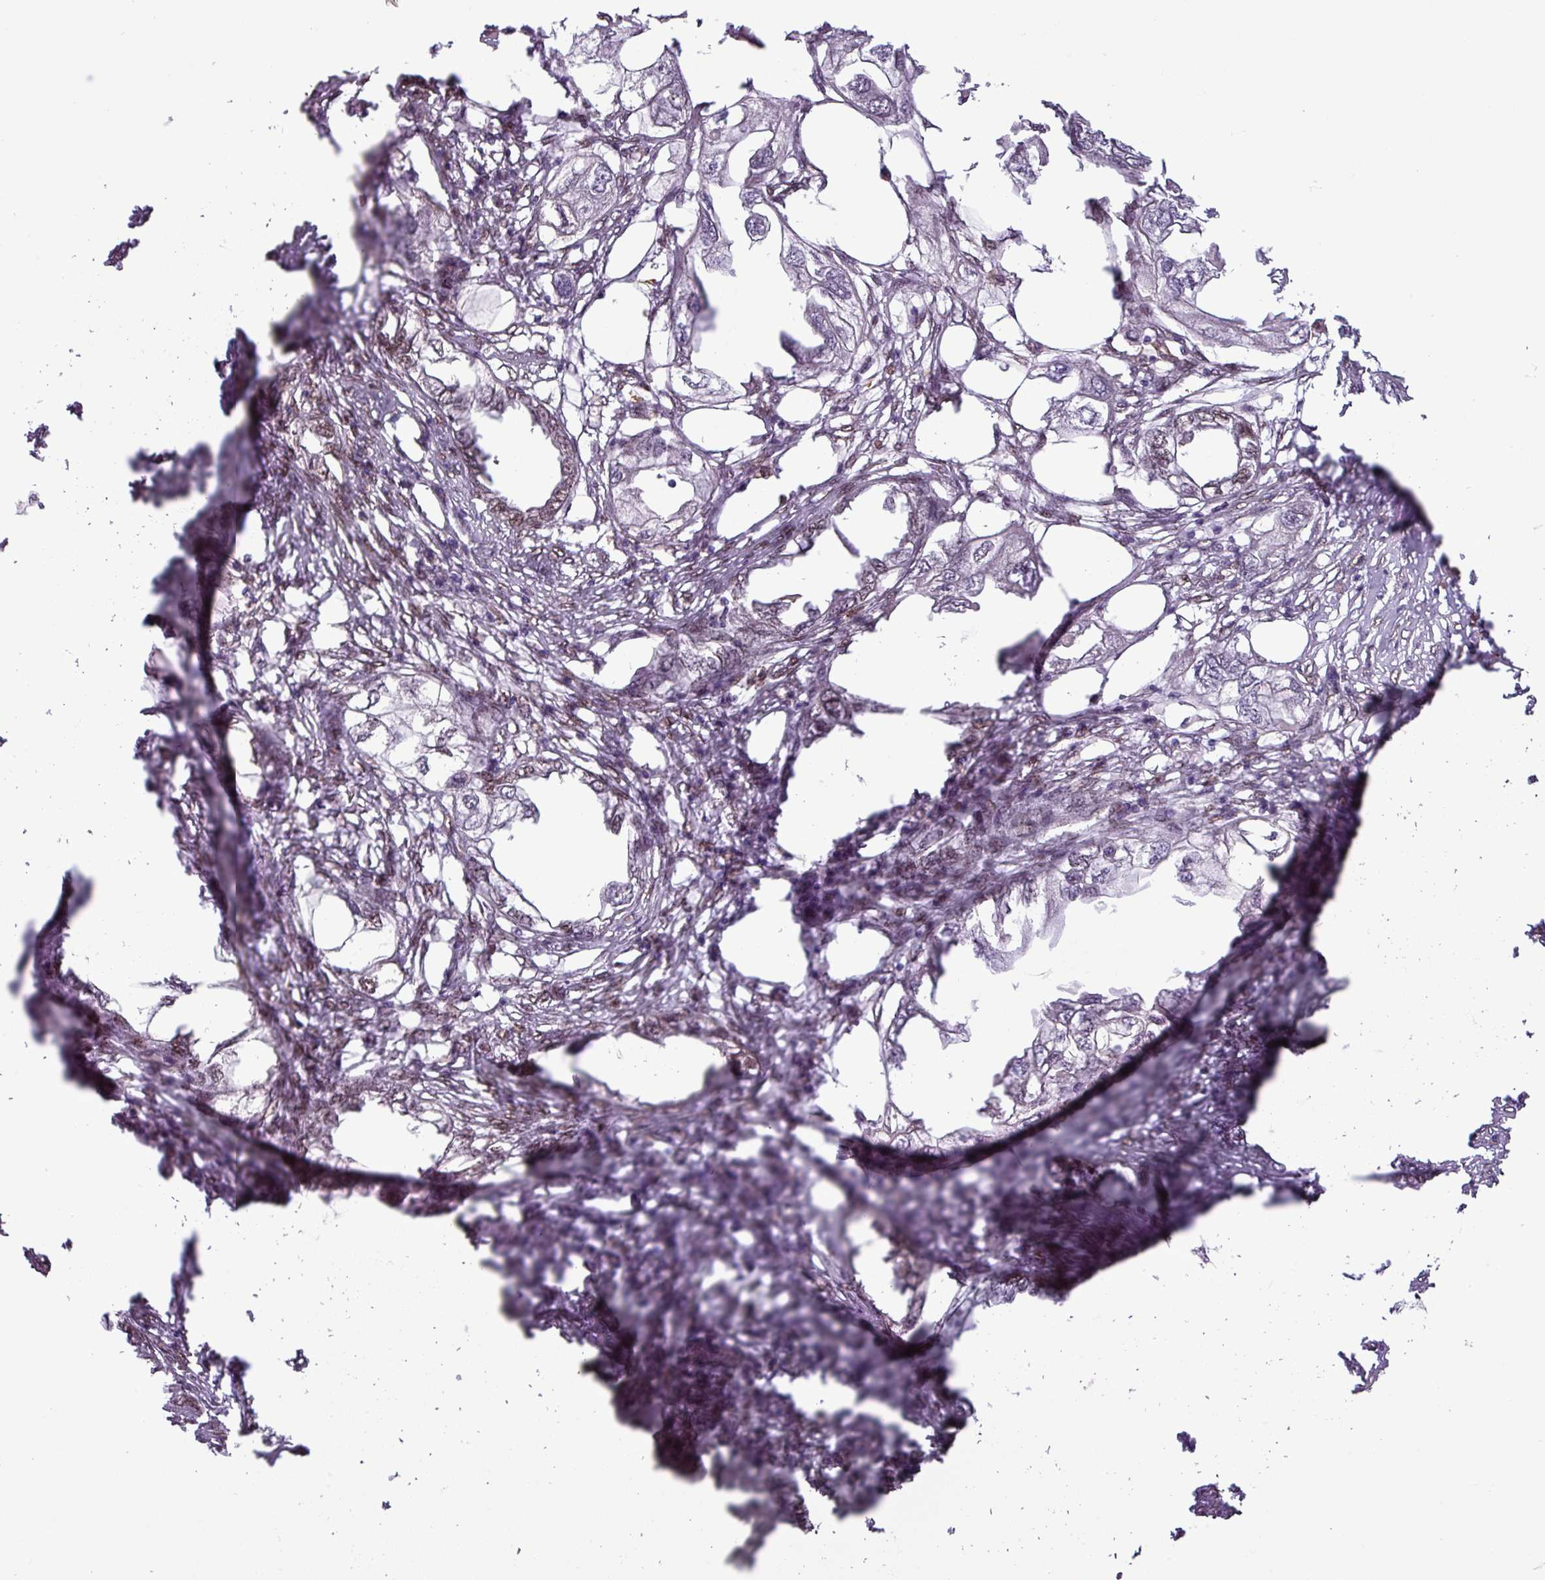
{"staining": {"intensity": "weak", "quantity": "25%-75%", "location": "nuclear"}, "tissue": "endometrial cancer", "cell_type": "Tumor cells", "image_type": "cancer", "snomed": [{"axis": "morphology", "description": "Adenocarcinoma, NOS"}, {"axis": "morphology", "description": "Adenocarcinoma, metastatic, NOS"}, {"axis": "topography", "description": "Adipose tissue"}, {"axis": "topography", "description": "Endometrium"}], "caption": "Immunohistochemical staining of human endometrial cancer (adenocarcinoma) demonstrates low levels of weak nuclear protein staining in about 25%-75% of tumor cells.", "gene": "IRF2BPL", "patient": {"sex": "female", "age": 67}}